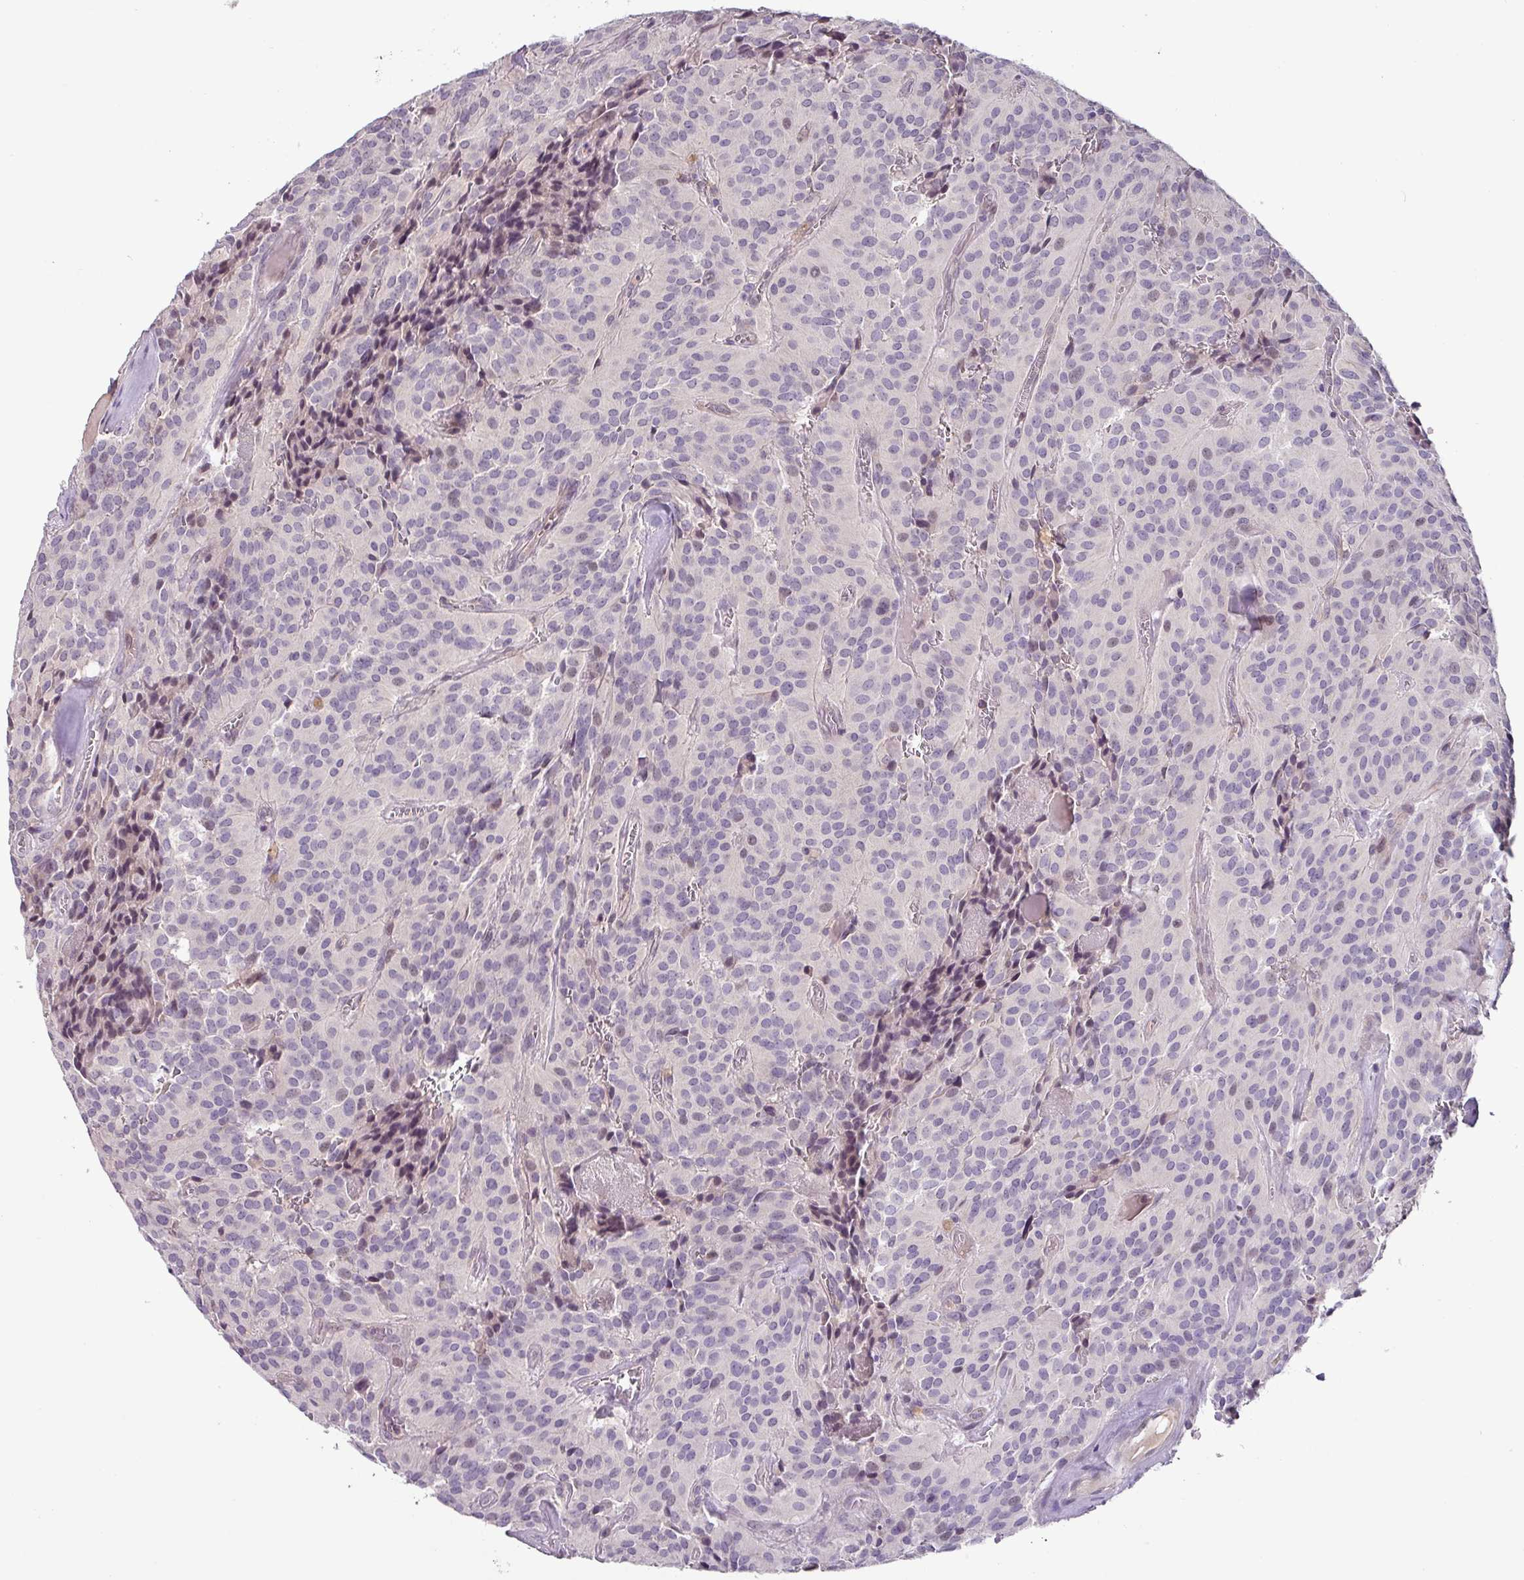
{"staining": {"intensity": "negative", "quantity": "none", "location": "none"}, "tissue": "glioma", "cell_type": "Tumor cells", "image_type": "cancer", "snomed": [{"axis": "morphology", "description": "Glioma, malignant, Low grade"}, {"axis": "topography", "description": "Brain"}], "caption": "DAB immunohistochemical staining of glioma demonstrates no significant positivity in tumor cells.", "gene": "SLC5A10", "patient": {"sex": "male", "age": 42}}